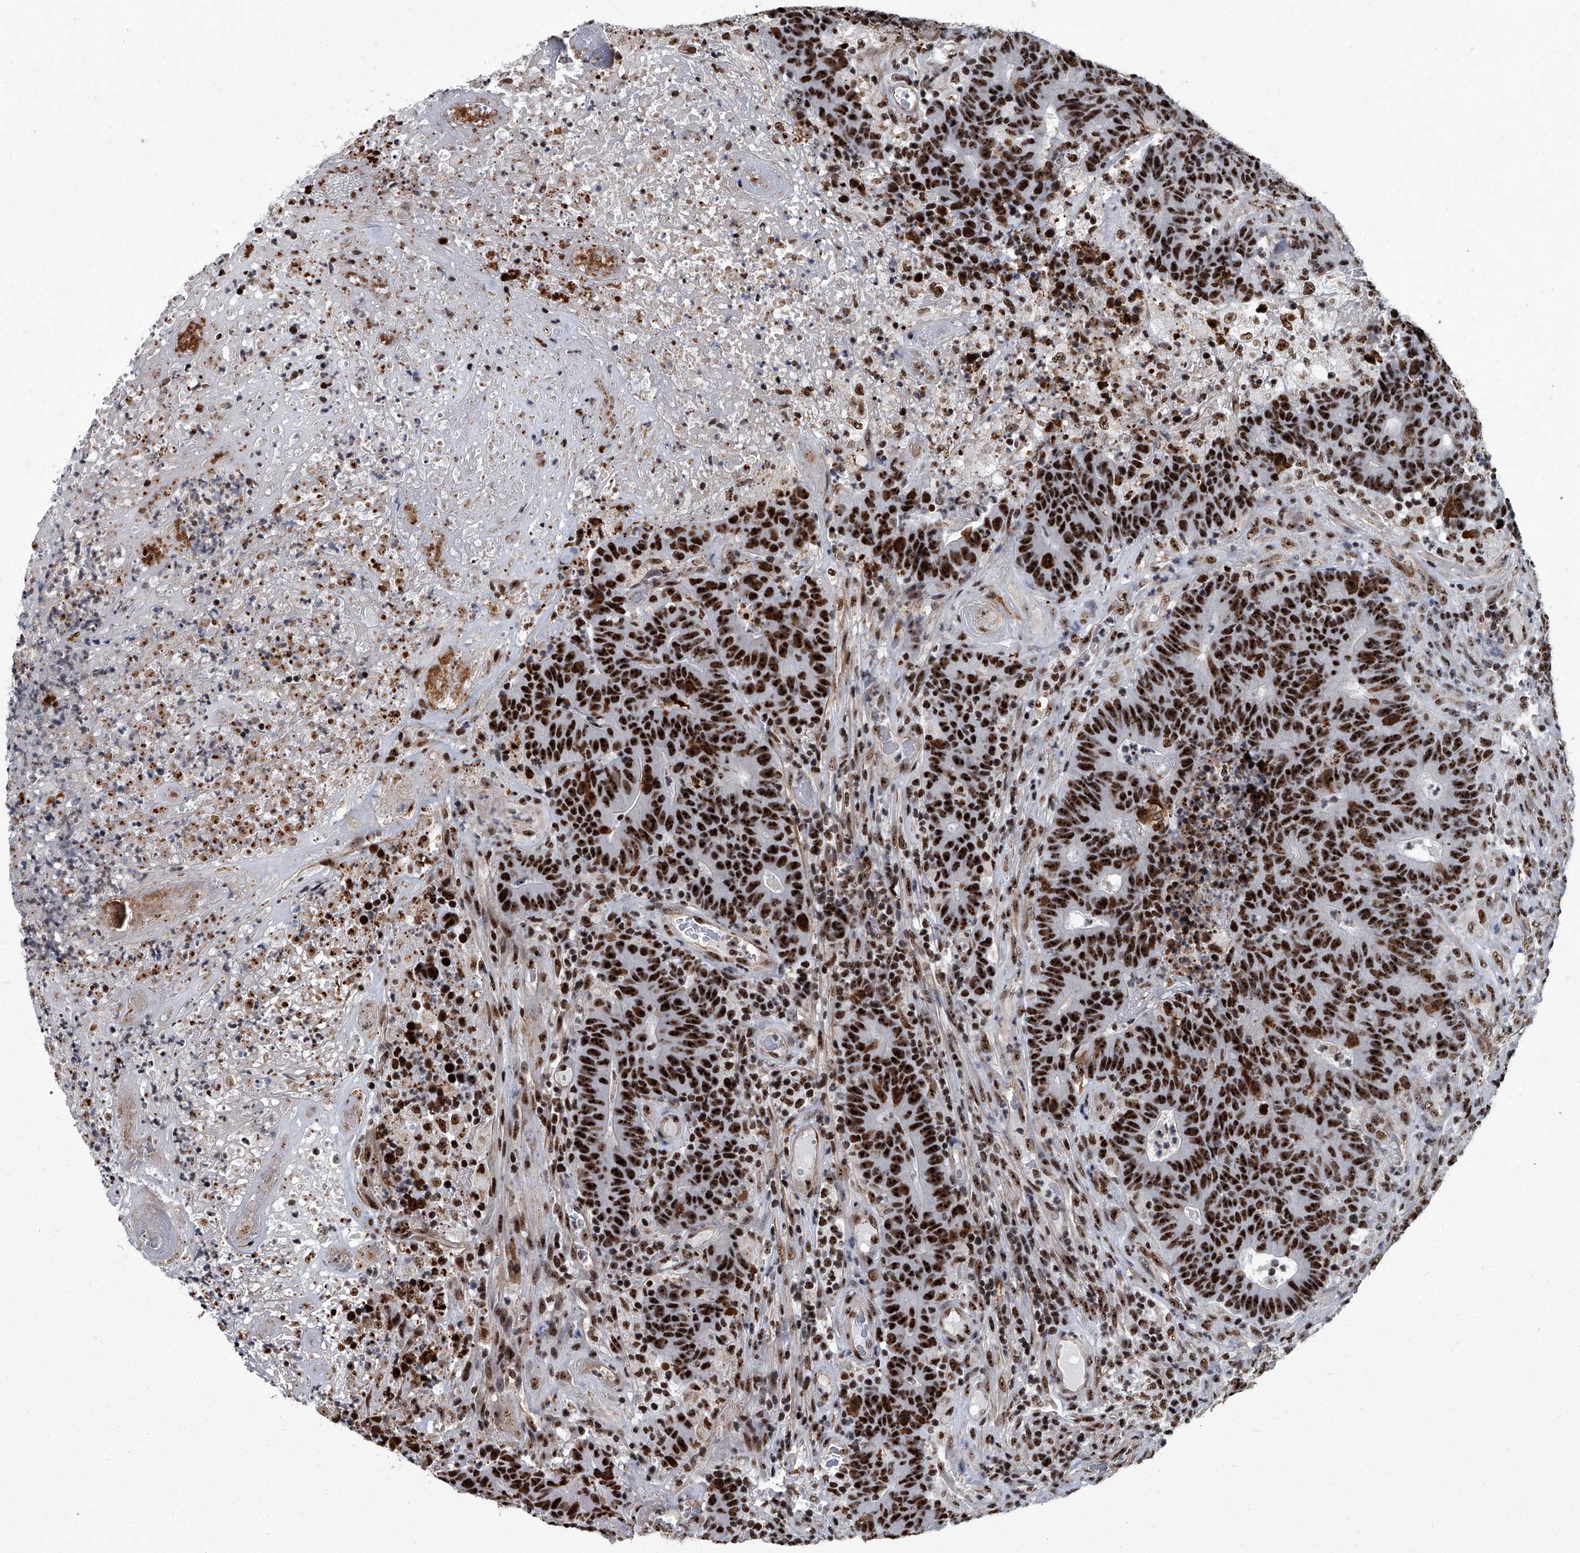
{"staining": {"intensity": "strong", "quantity": ">75%", "location": "nuclear"}, "tissue": "colorectal cancer", "cell_type": "Tumor cells", "image_type": "cancer", "snomed": [{"axis": "morphology", "description": "Normal tissue, NOS"}, {"axis": "morphology", "description": "Adenocarcinoma, NOS"}, {"axis": "topography", "description": "Colon"}], "caption": "High-magnification brightfield microscopy of colorectal cancer stained with DAB (3,3'-diaminobenzidine) (brown) and counterstained with hematoxylin (blue). tumor cells exhibit strong nuclear positivity is appreciated in about>75% of cells.", "gene": "ZNF518B", "patient": {"sex": "female", "age": 75}}